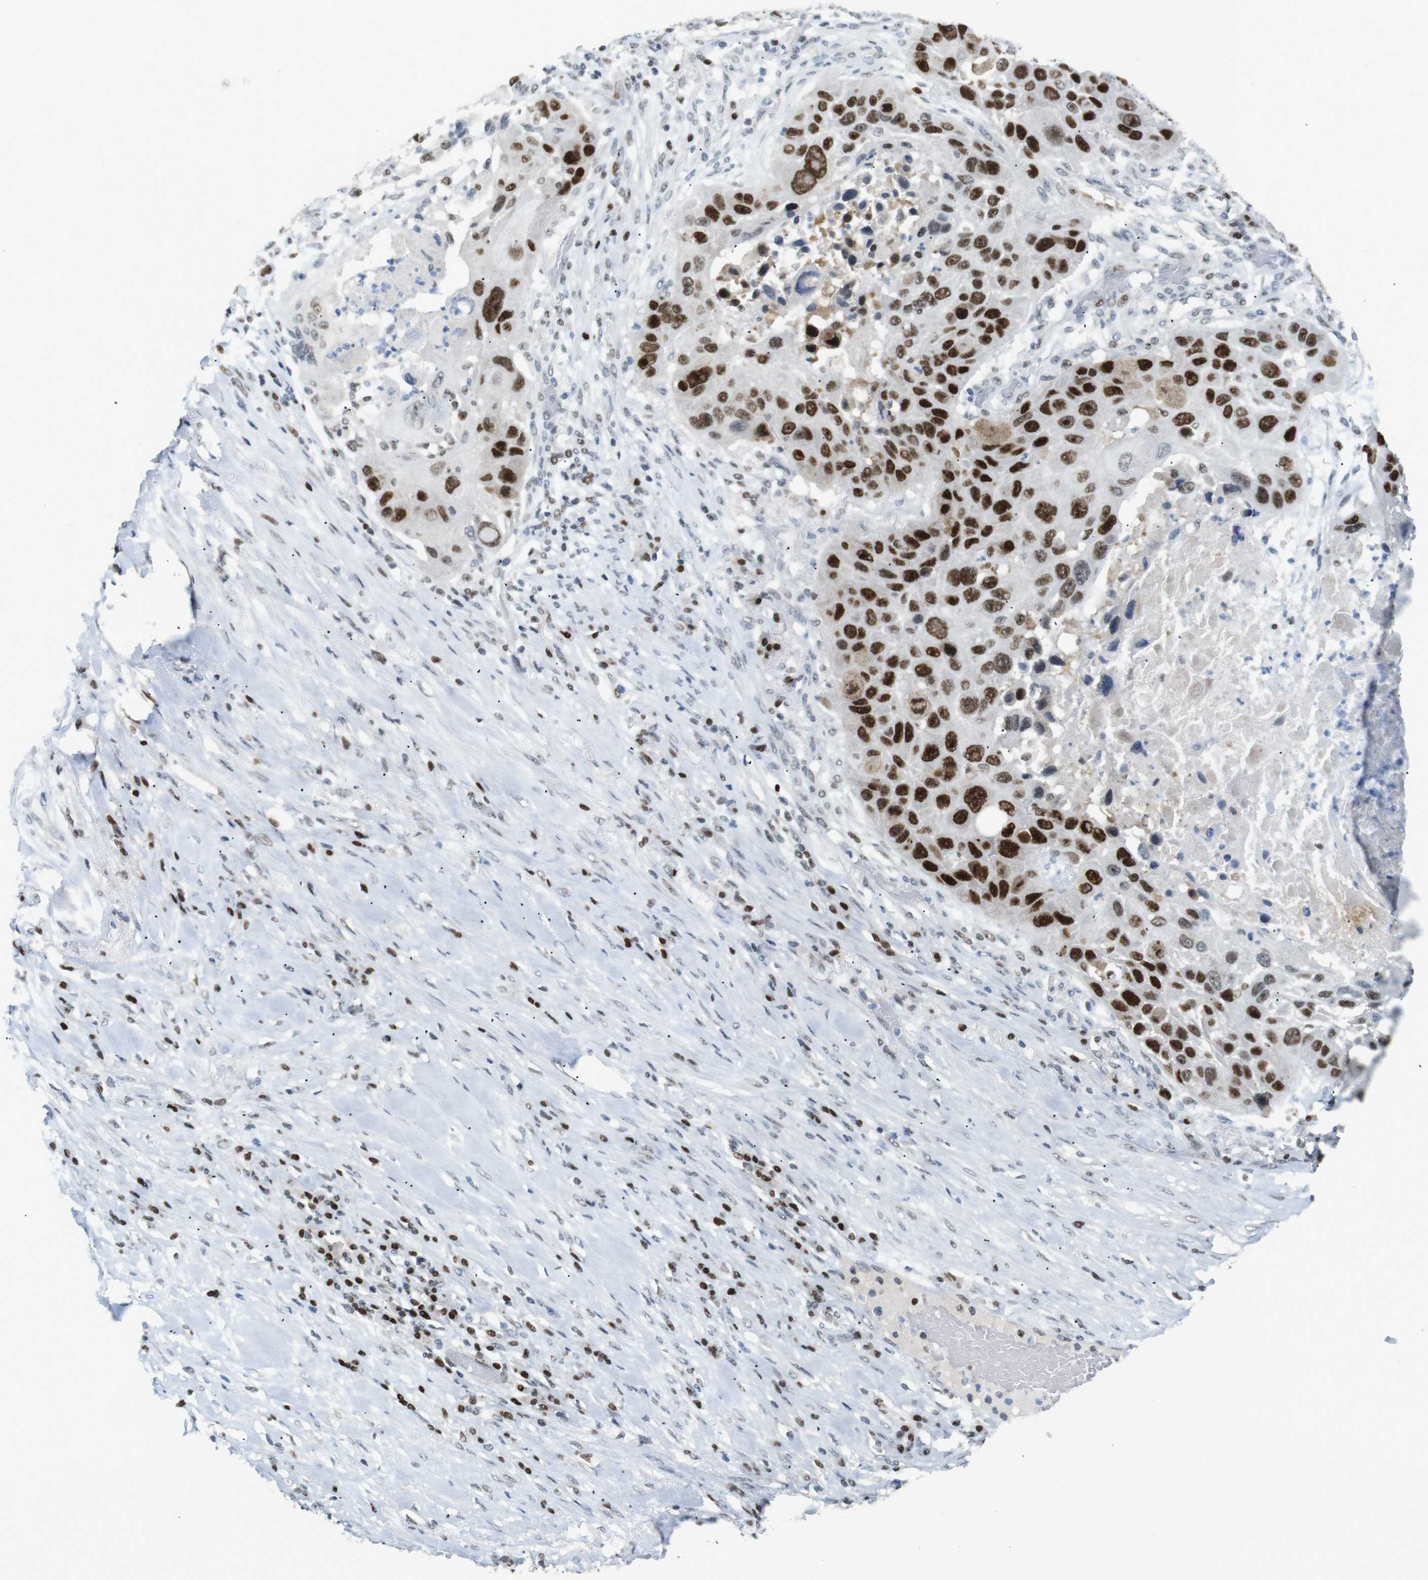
{"staining": {"intensity": "strong", "quantity": ">75%", "location": "nuclear"}, "tissue": "lung cancer", "cell_type": "Tumor cells", "image_type": "cancer", "snomed": [{"axis": "morphology", "description": "Squamous cell carcinoma, NOS"}, {"axis": "topography", "description": "Lung"}], "caption": "Lung cancer tissue demonstrates strong nuclear expression in about >75% of tumor cells", "gene": "RIOX2", "patient": {"sex": "male", "age": 57}}